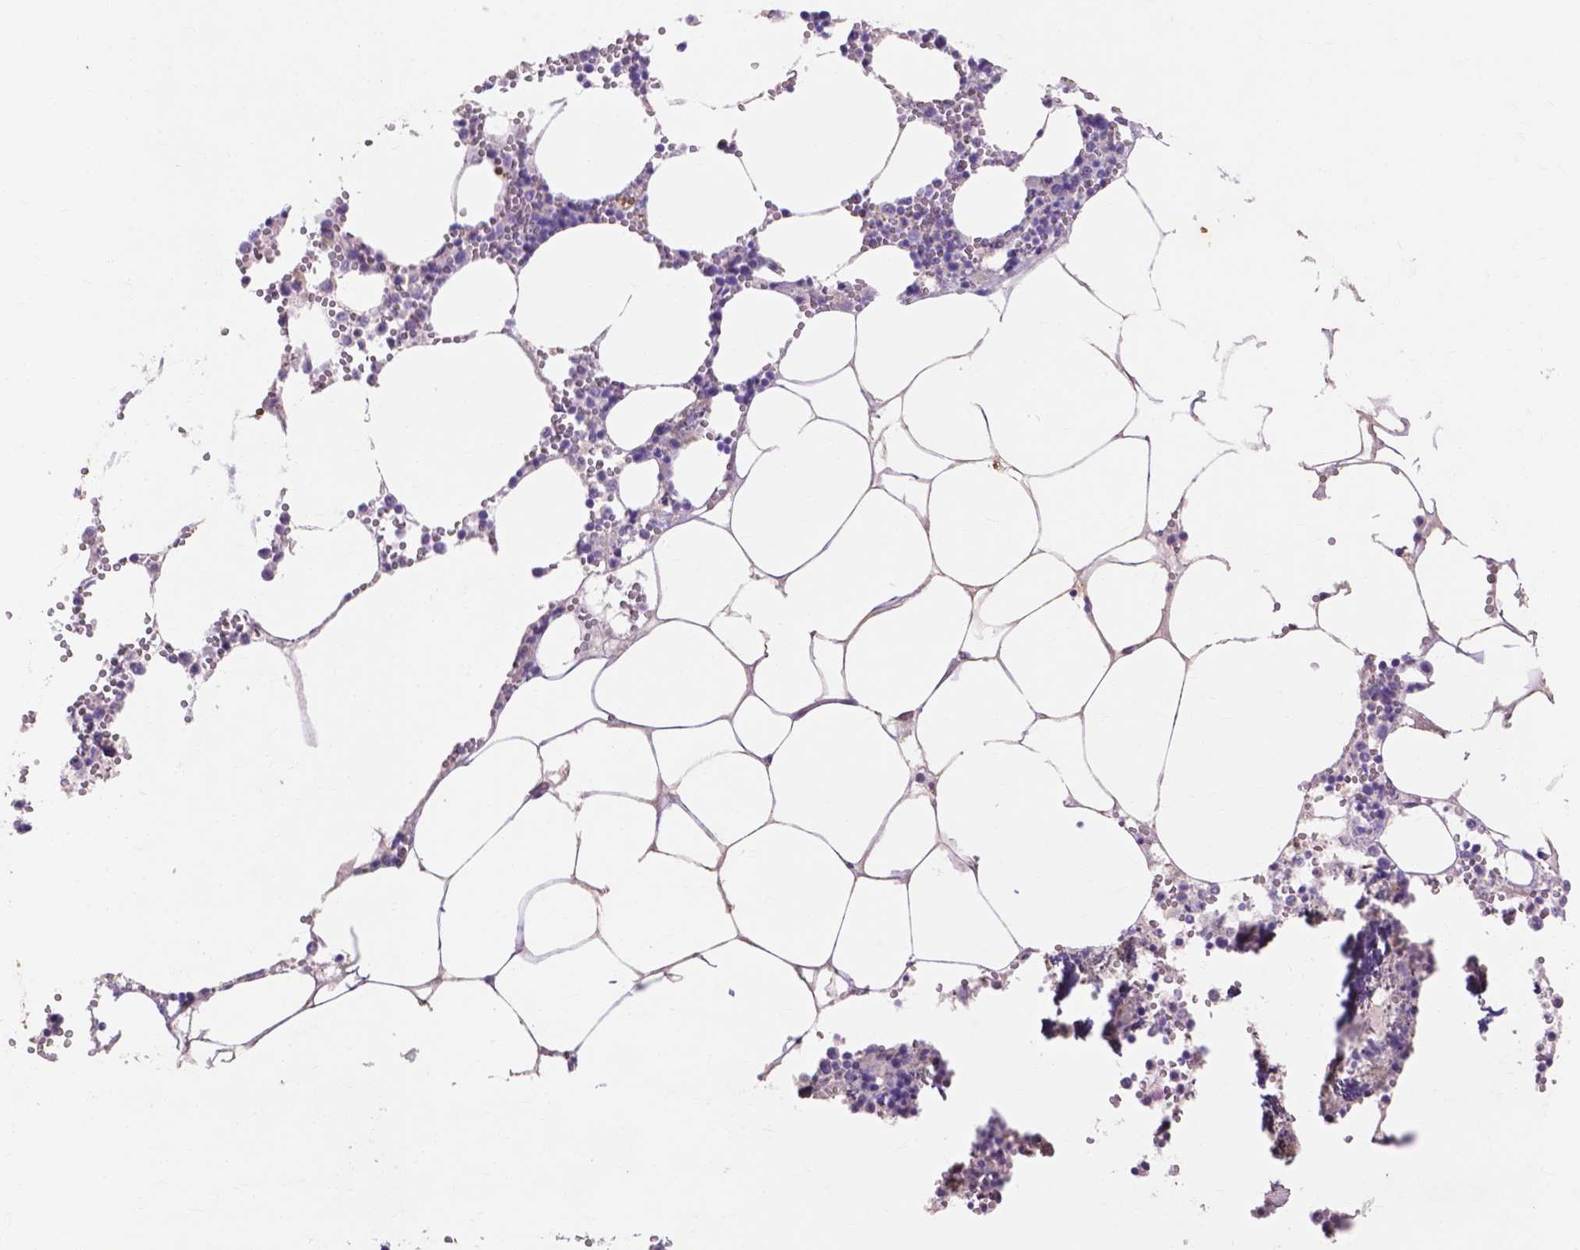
{"staining": {"intensity": "negative", "quantity": "none", "location": "none"}, "tissue": "bone marrow", "cell_type": "Hematopoietic cells", "image_type": "normal", "snomed": [{"axis": "morphology", "description": "Normal tissue, NOS"}, {"axis": "topography", "description": "Bone marrow"}], "caption": "The IHC photomicrograph has no significant expression in hematopoietic cells of bone marrow. (DAB (3,3'-diaminobenzidine) IHC, high magnification).", "gene": "MMP11", "patient": {"sex": "male", "age": 54}}